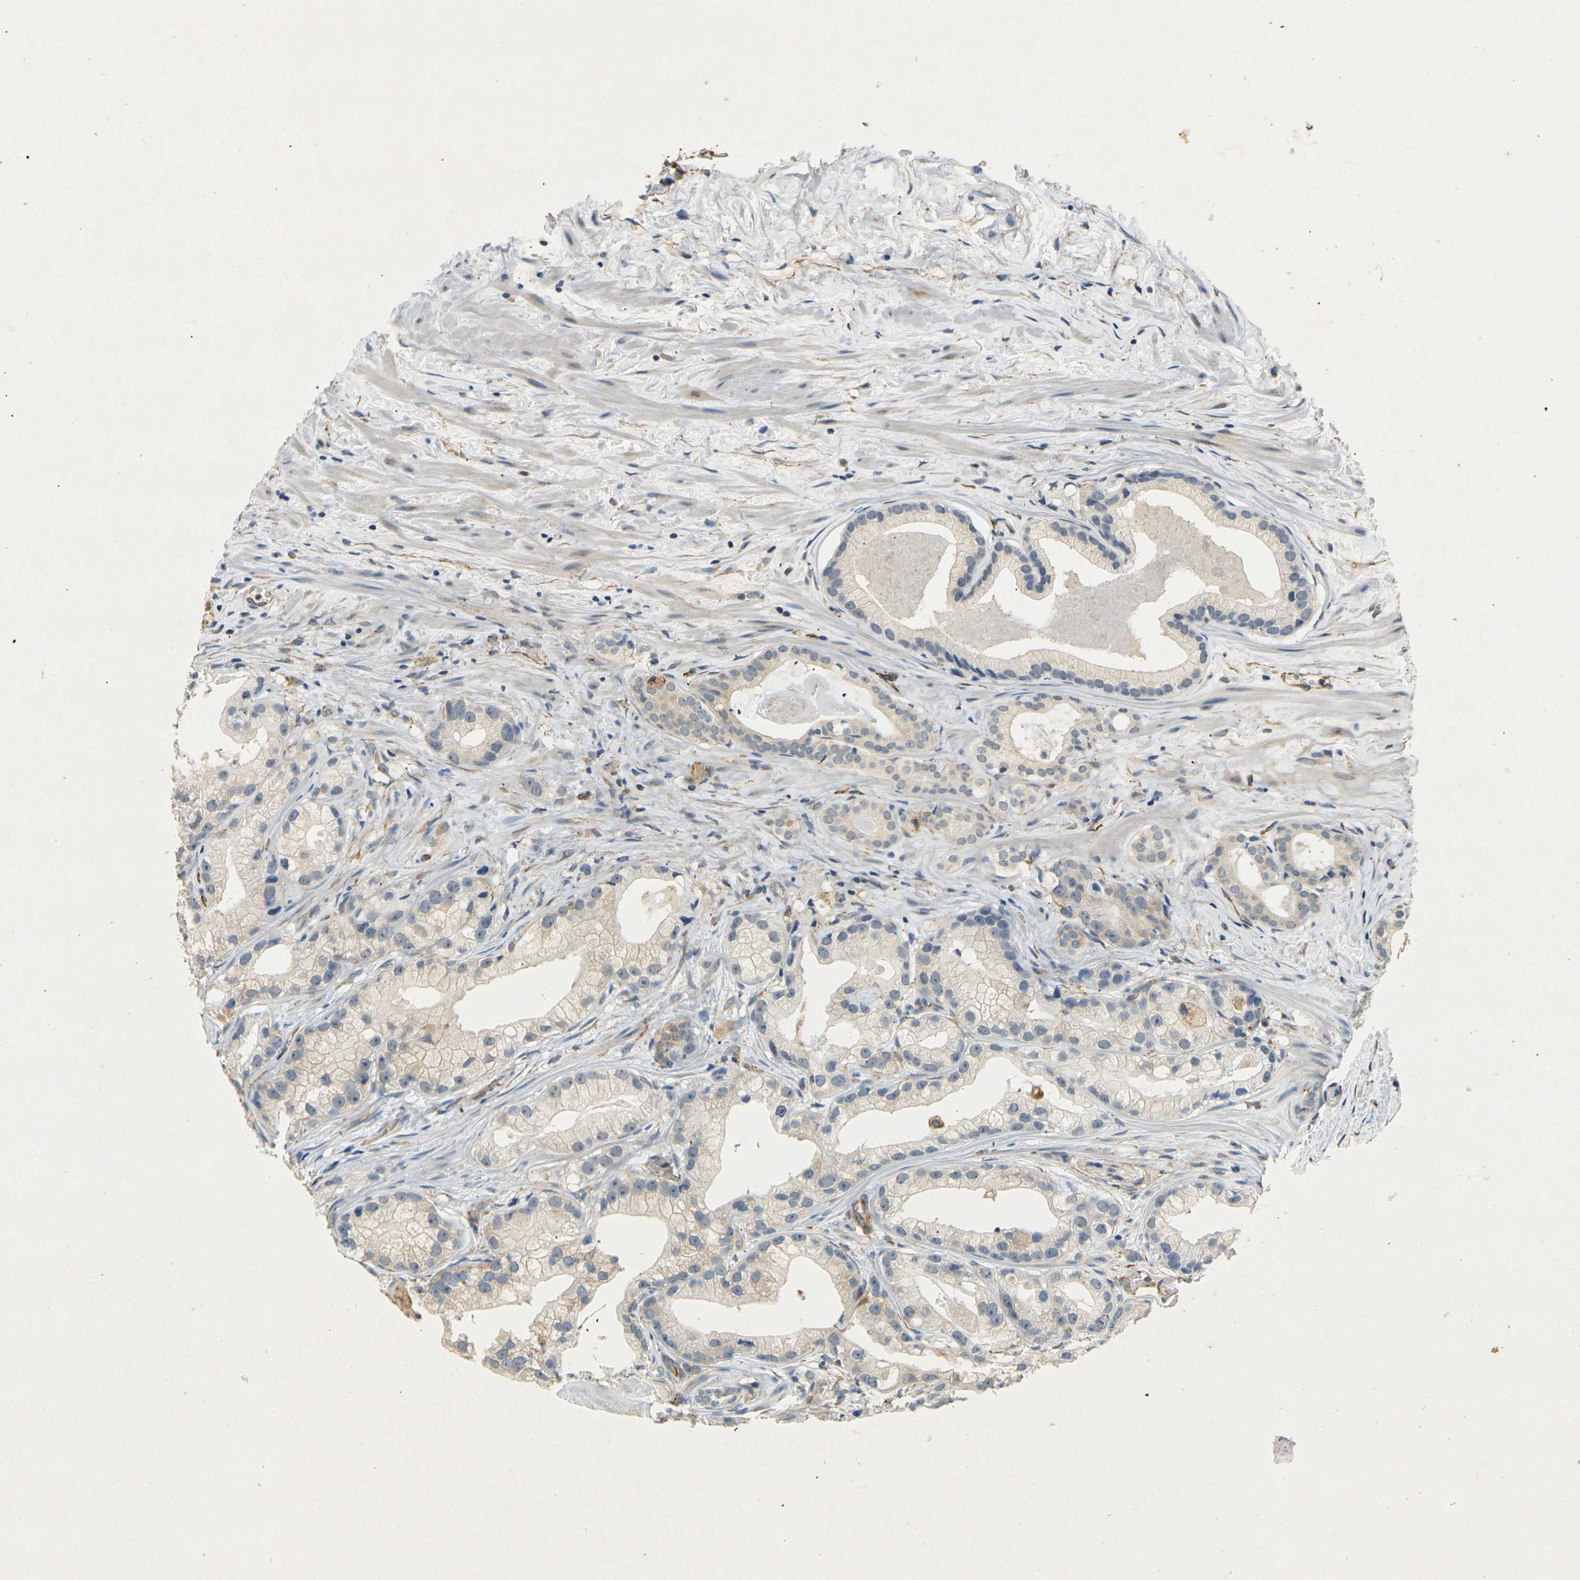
{"staining": {"intensity": "weak", "quantity": "<25%", "location": "cytoplasmic/membranous"}, "tissue": "prostate cancer", "cell_type": "Tumor cells", "image_type": "cancer", "snomed": [{"axis": "morphology", "description": "Adenocarcinoma, Low grade"}, {"axis": "topography", "description": "Prostate"}], "caption": "Histopathology image shows no significant protein expression in tumor cells of prostate low-grade adenocarcinoma.", "gene": "SORT1", "patient": {"sex": "male", "age": 59}}